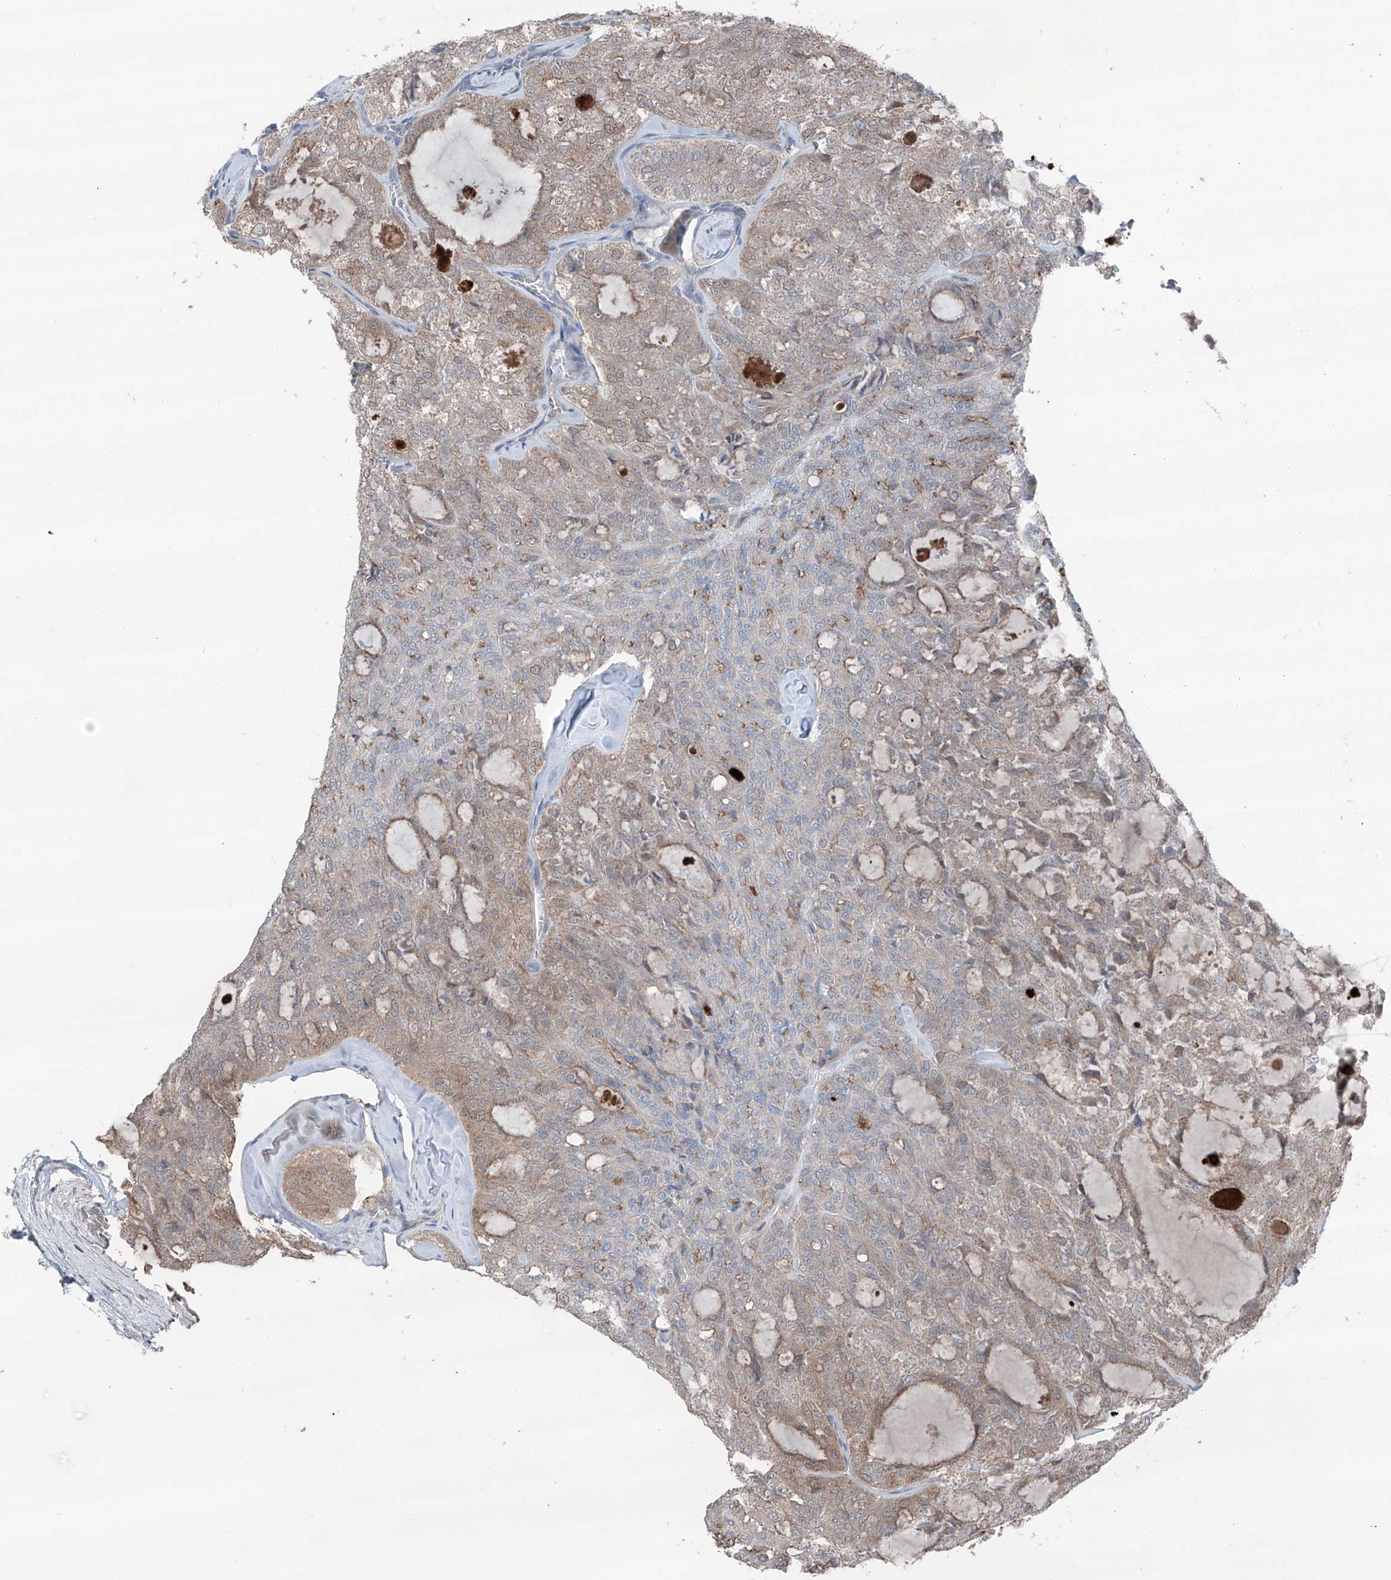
{"staining": {"intensity": "weak", "quantity": ">75%", "location": "cytoplasmic/membranous"}, "tissue": "thyroid cancer", "cell_type": "Tumor cells", "image_type": "cancer", "snomed": [{"axis": "morphology", "description": "Follicular adenoma carcinoma, NOS"}, {"axis": "topography", "description": "Thyroid gland"}], "caption": "A brown stain shows weak cytoplasmic/membranous staining of a protein in thyroid cancer (follicular adenoma carcinoma) tumor cells.", "gene": "HSPB11", "patient": {"sex": "male", "age": 75}}